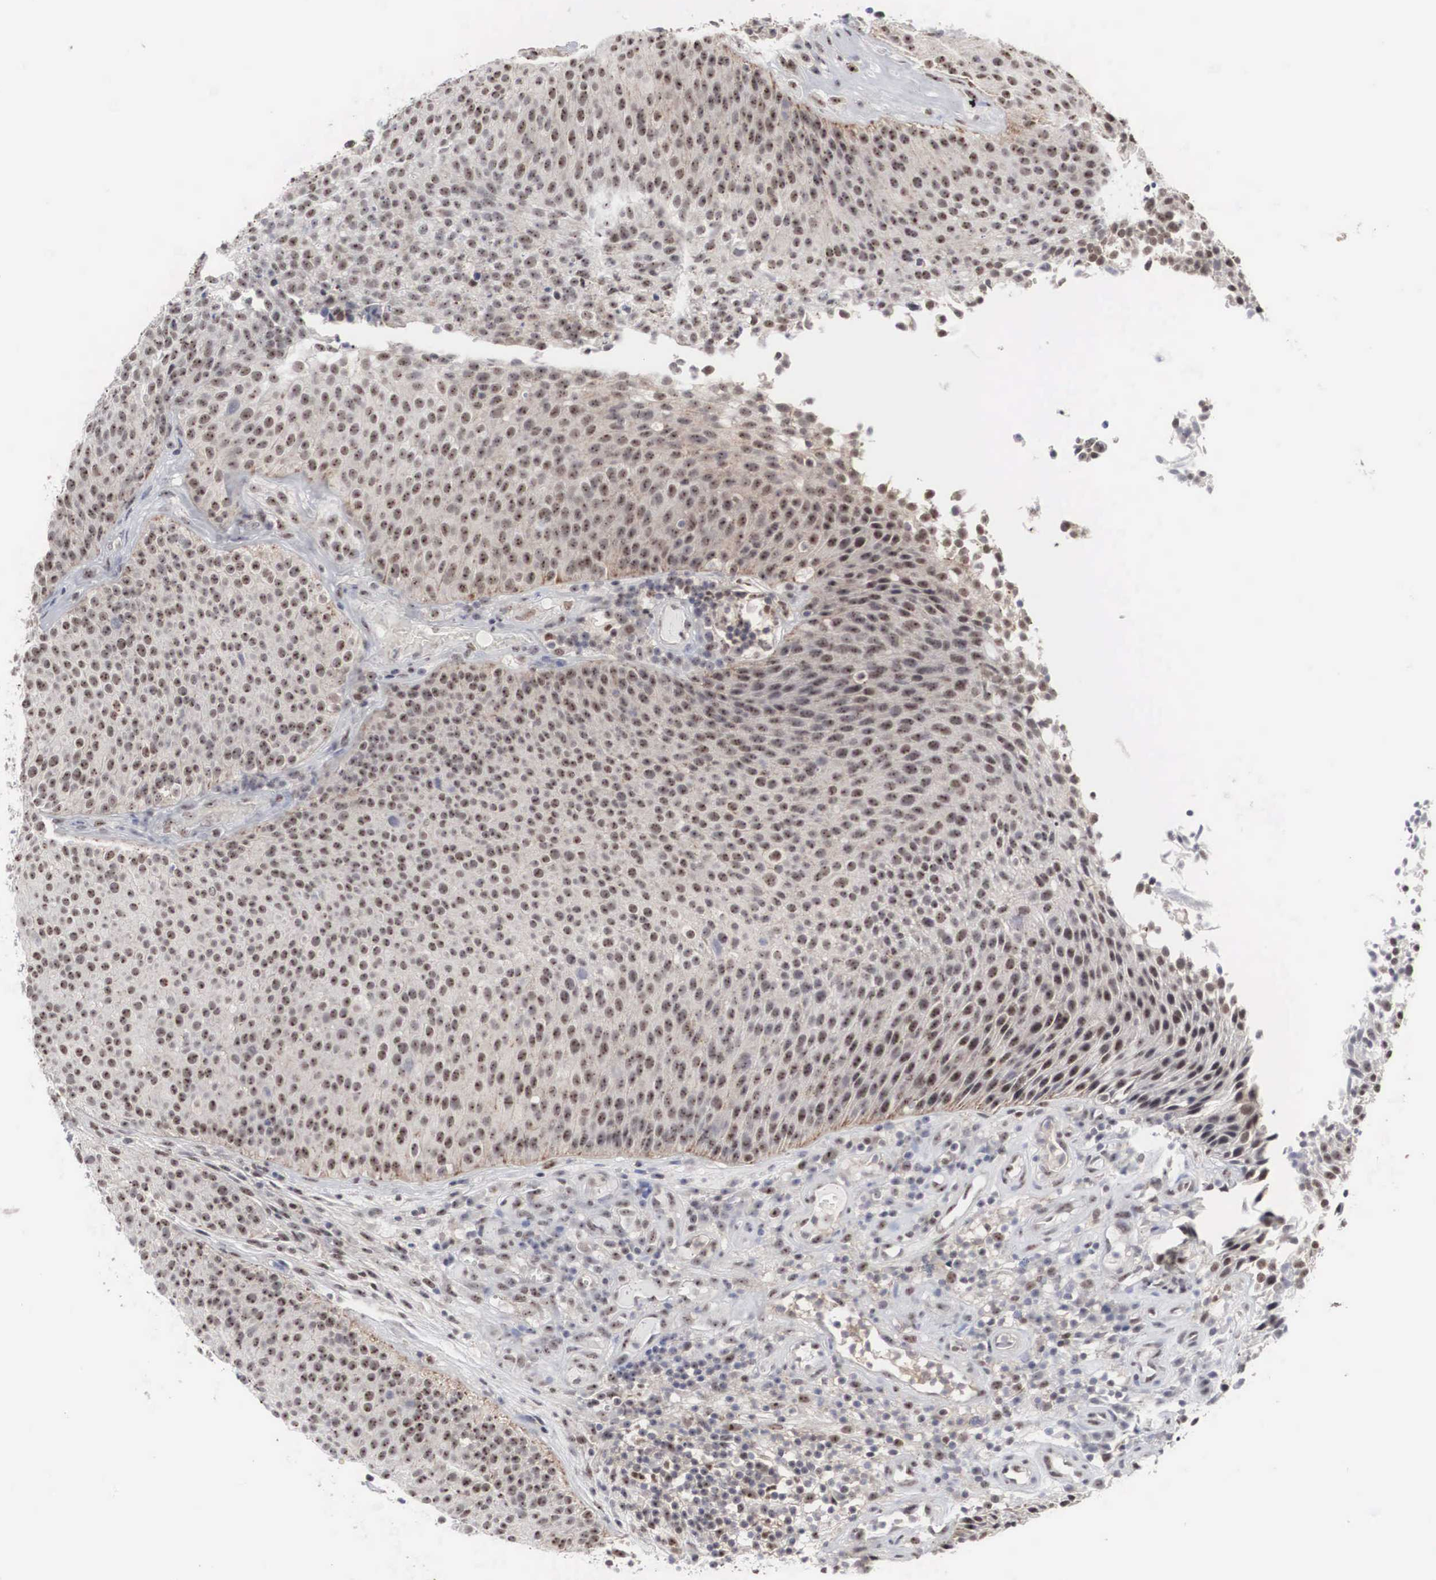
{"staining": {"intensity": "weak", "quantity": "25%-75%", "location": "nuclear"}, "tissue": "urothelial cancer", "cell_type": "Tumor cells", "image_type": "cancer", "snomed": [{"axis": "morphology", "description": "Urothelial carcinoma, Low grade"}, {"axis": "topography", "description": "Urinary bladder"}], "caption": "A photomicrograph of urothelial cancer stained for a protein exhibits weak nuclear brown staining in tumor cells.", "gene": "AUTS2", "patient": {"sex": "male", "age": 85}}